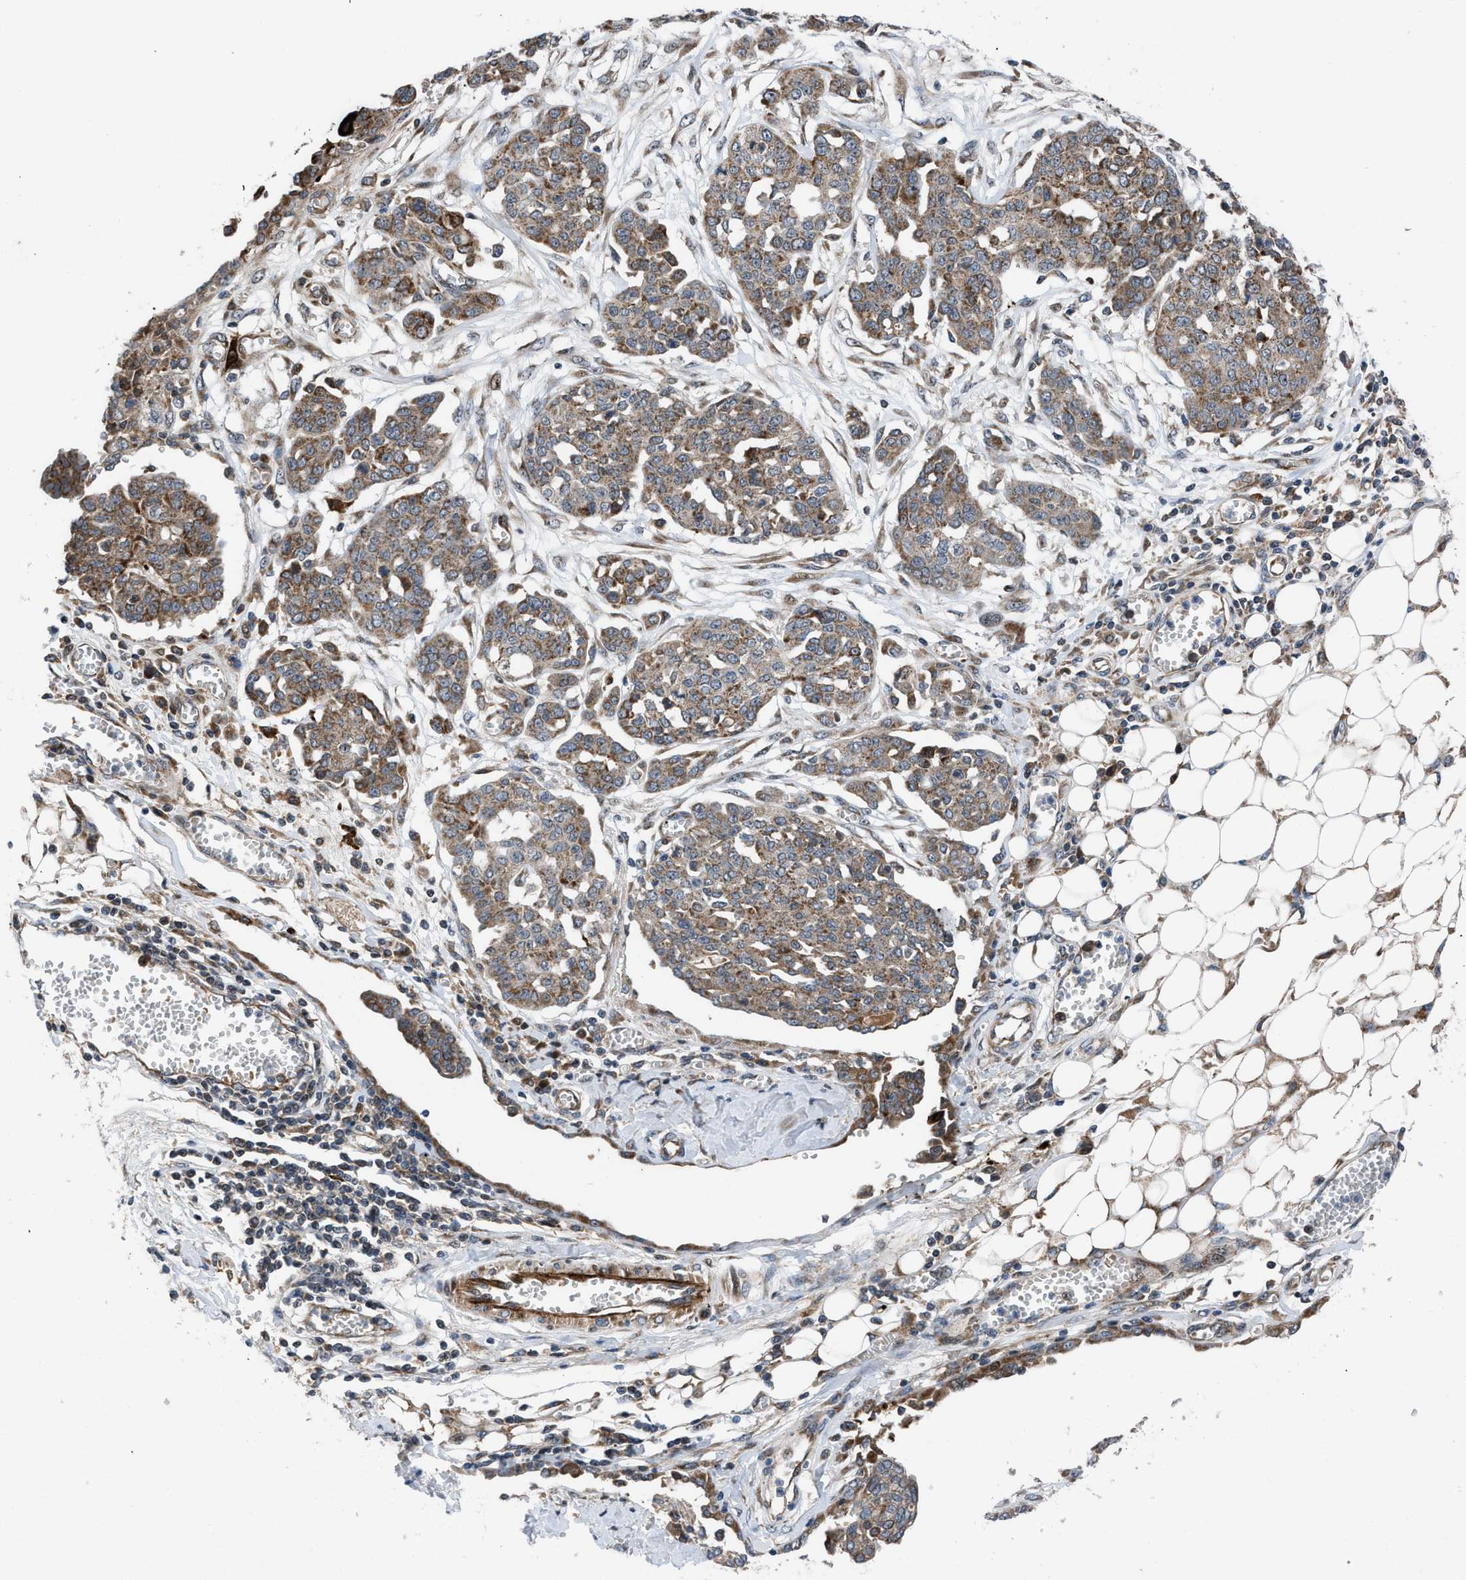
{"staining": {"intensity": "weak", "quantity": ">75%", "location": "cytoplasmic/membranous"}, "tissue": "ovarian cancer", "cell_type": "Tumor cells", "image_type": "cancer", "snomed": [{"axis": "morphology", "description": "Cystadenocarcinoma, serous, NOS"}, {"axis": "topography", "description": "Soft tissue"}, {"axis": "topography", "description": "Ovary"}], "caption": "This image displays ovarian cancer stained with immunohistochemistry to label a protein in brown. The cytoplasmic/membranous of tumor cells show weak positivity for the protein. Nuclei are counter-stained blue.", "gene": "AP3M2", "patient": {"sex": "female", "age": 57}}